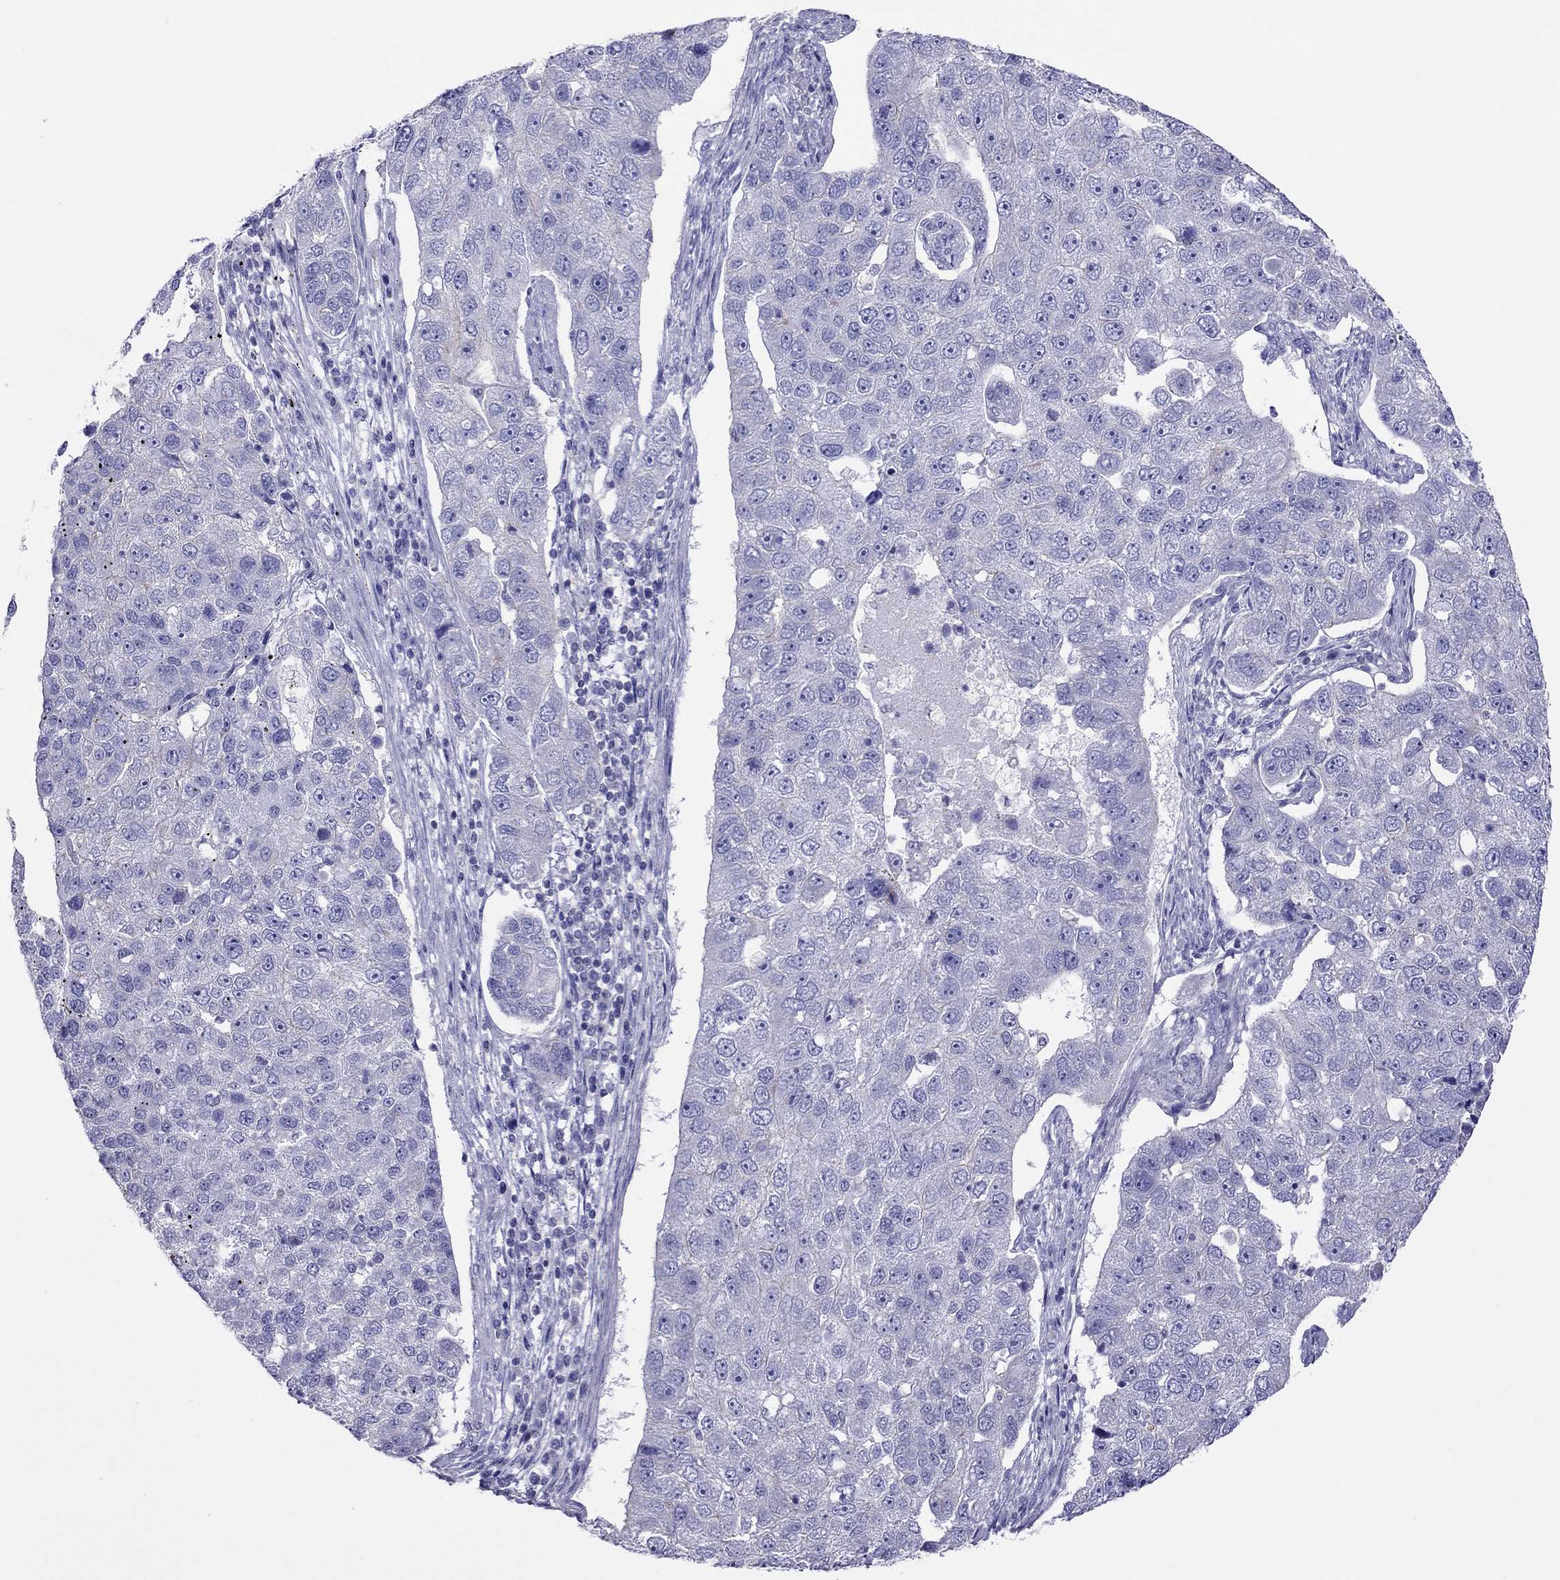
{"staining": {"intensity": "negative", "quantity": "none", "location": "none"}, "tissue": "pancreatic cancer", "cell_type": "Tumor cells", "image_type": "cancer", "snomed": [{"axis": "morphology", "description": "Adenocarcinoma, NOS"}, {"axis": "topography", "description": "Pancreas"}], "caption": "DAB immunohistochemical staining of human adenocarcinoma (pancreatic) reveals no significant positivity in tumor cells.", "gene": "MPZ", "patient": {"sex": "female", "age": 61}}